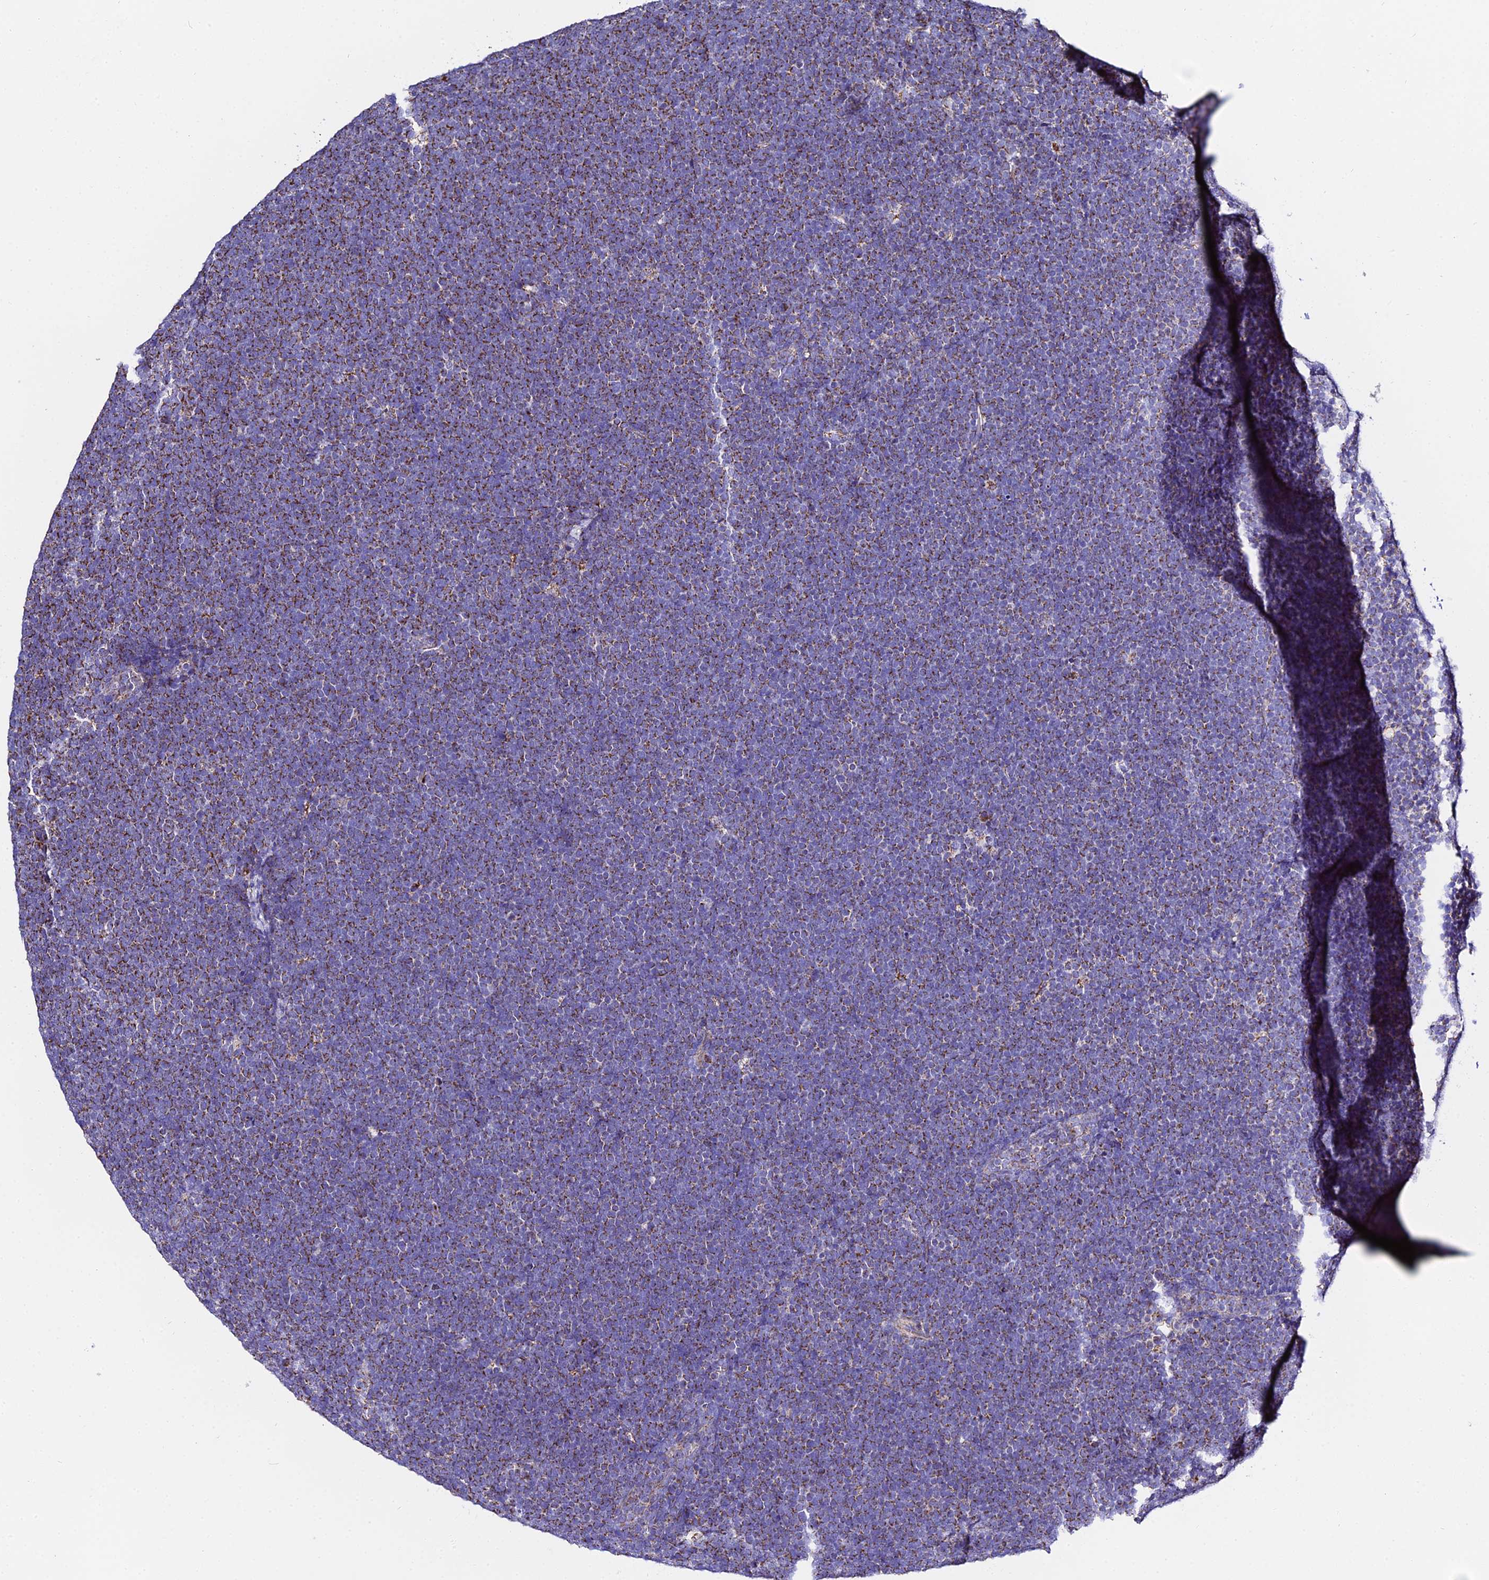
{"staining": {"intensity": "strong", "quantity": ">75%", "location": "cytoplasmic/membranous"}, "tissue": "lymphoma", "cell_type": "Tumor cells", "image_type": "cancer", "snomed": [{"axis": "morphology", "description": "Malignant lymphoma, non-Hodgkin's type, High grade"}, {"axis": "topography", "description": "Lymph node"}], "caption": "IHC (DAB) staining of malignant lymphoma, non-Hodgkin's type (high-grade) shows strong cytoplasmic/membranous protein positivity in approximately >75% of tumor cells.", "gene": "ZNF573", "patient": {"sex": "male", "age": 13}}